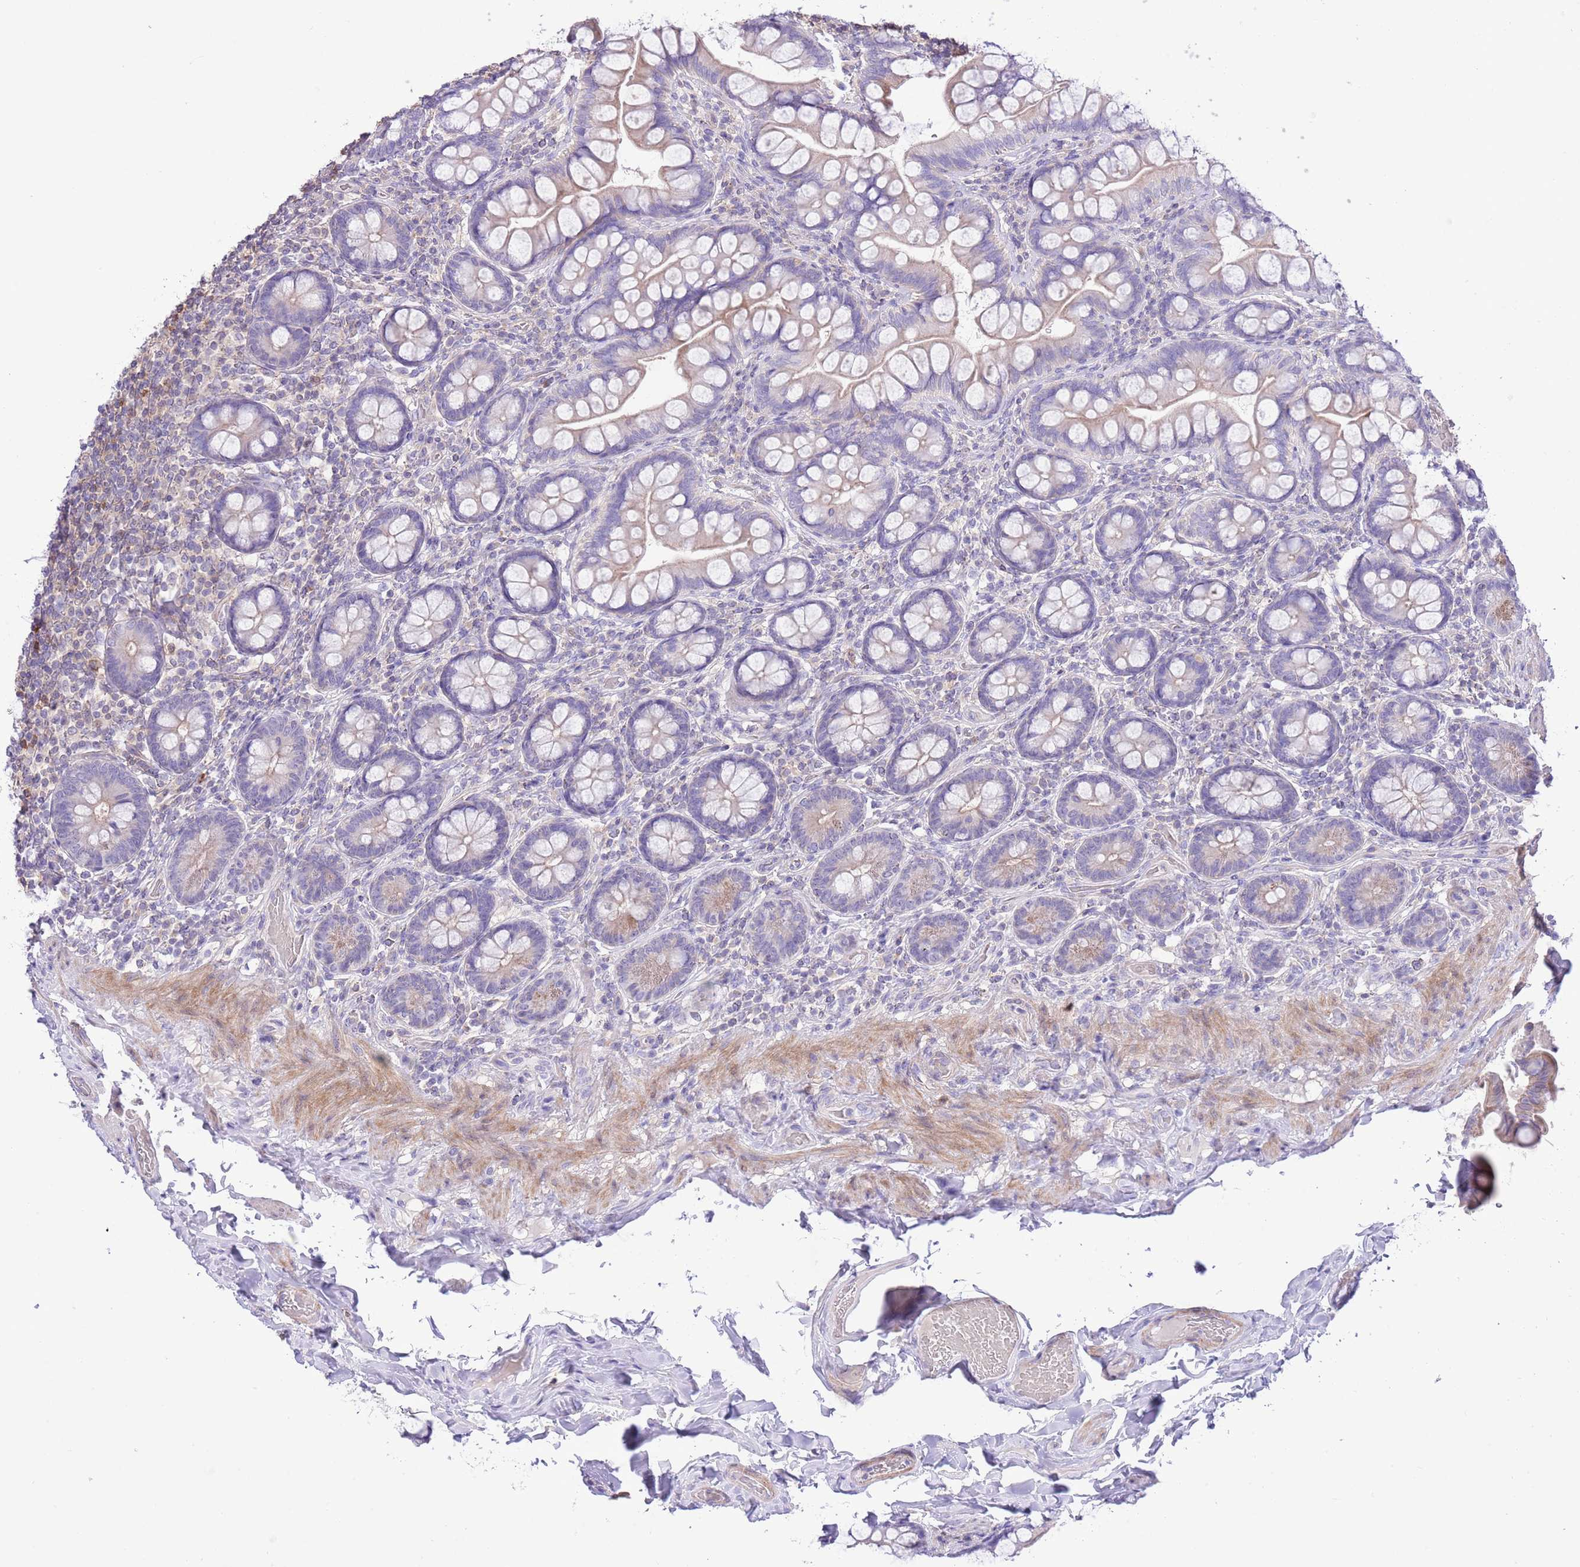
{"staining": {"intensity": "moderate", "quantity": "25%-75%", "location": "cytoplasmic/membranous"}, "tissue": "small intestine", "cell_type": "Glandular cells", "image_type": "normal", "snomed": [{"axis": "morphology", "description": "Normal tissue, NOS"}, {"axis": "topography", "description": "Small intestine"}], "caption": "Moderate cytoplasmic/membranous expression is present in about 25%-75% of glandular cells in benign small intestine.", "gene": "PRR32", "patient": {"sex": "male", "age": 70}}